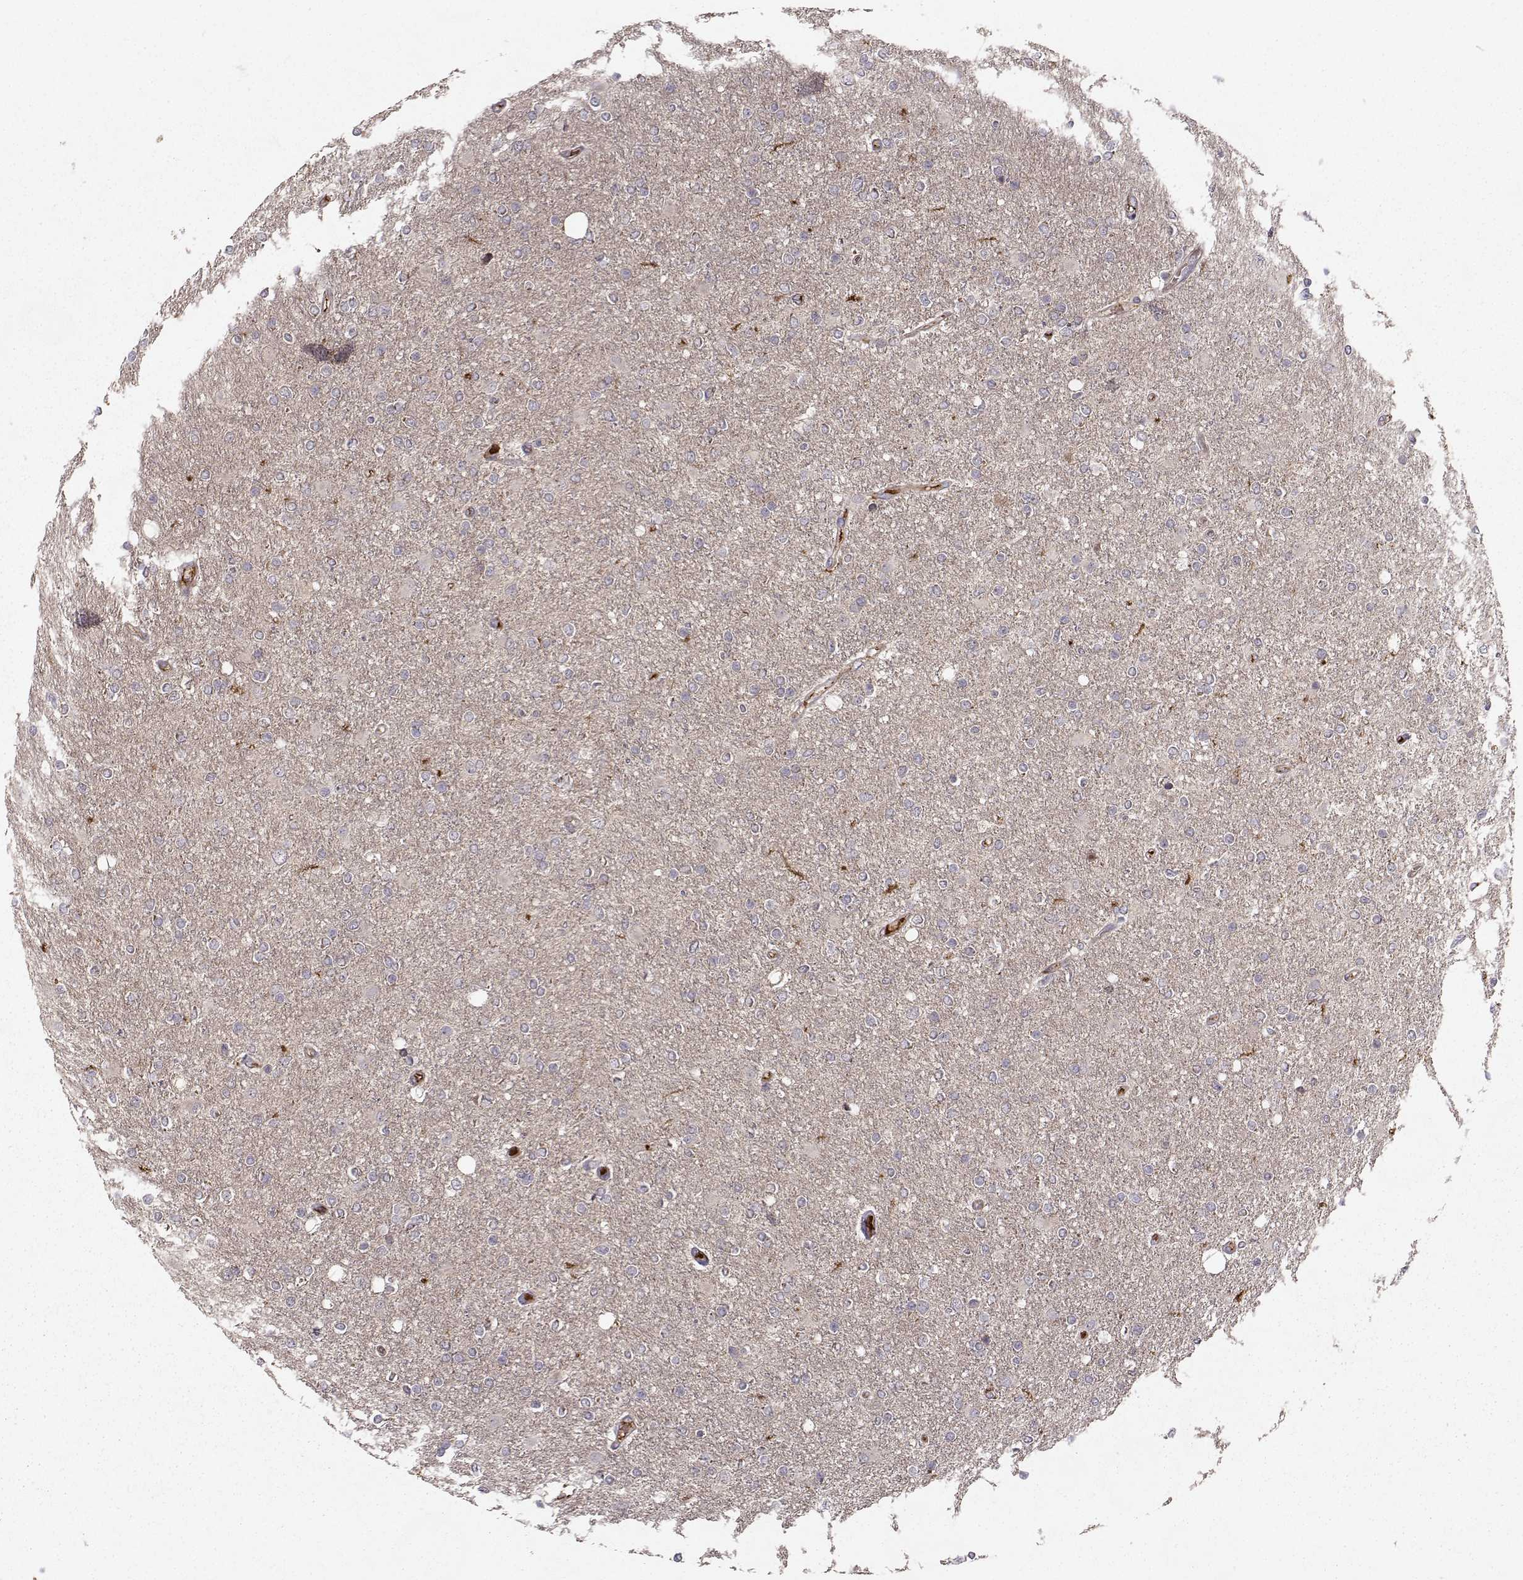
{"staining": {"intensity": "negative", "quantity": "none", "location": "none"}, "tissue": "glioma", "cell_type": "Tumor cells", "image_type": "cancer", "snomed": [{"axis": "morphology", "description": "Glioma, malignant, High grade"}, {"axis": "topography", "description": "Cerebral cortex"}], "caption": "The immunohistochemistry (IHC) image has no significant positivity in tumor cells of malignant glioma (high-grade) tissue.", "gene": "WNT6", "patient": {"sex": "male", "age": 70}}